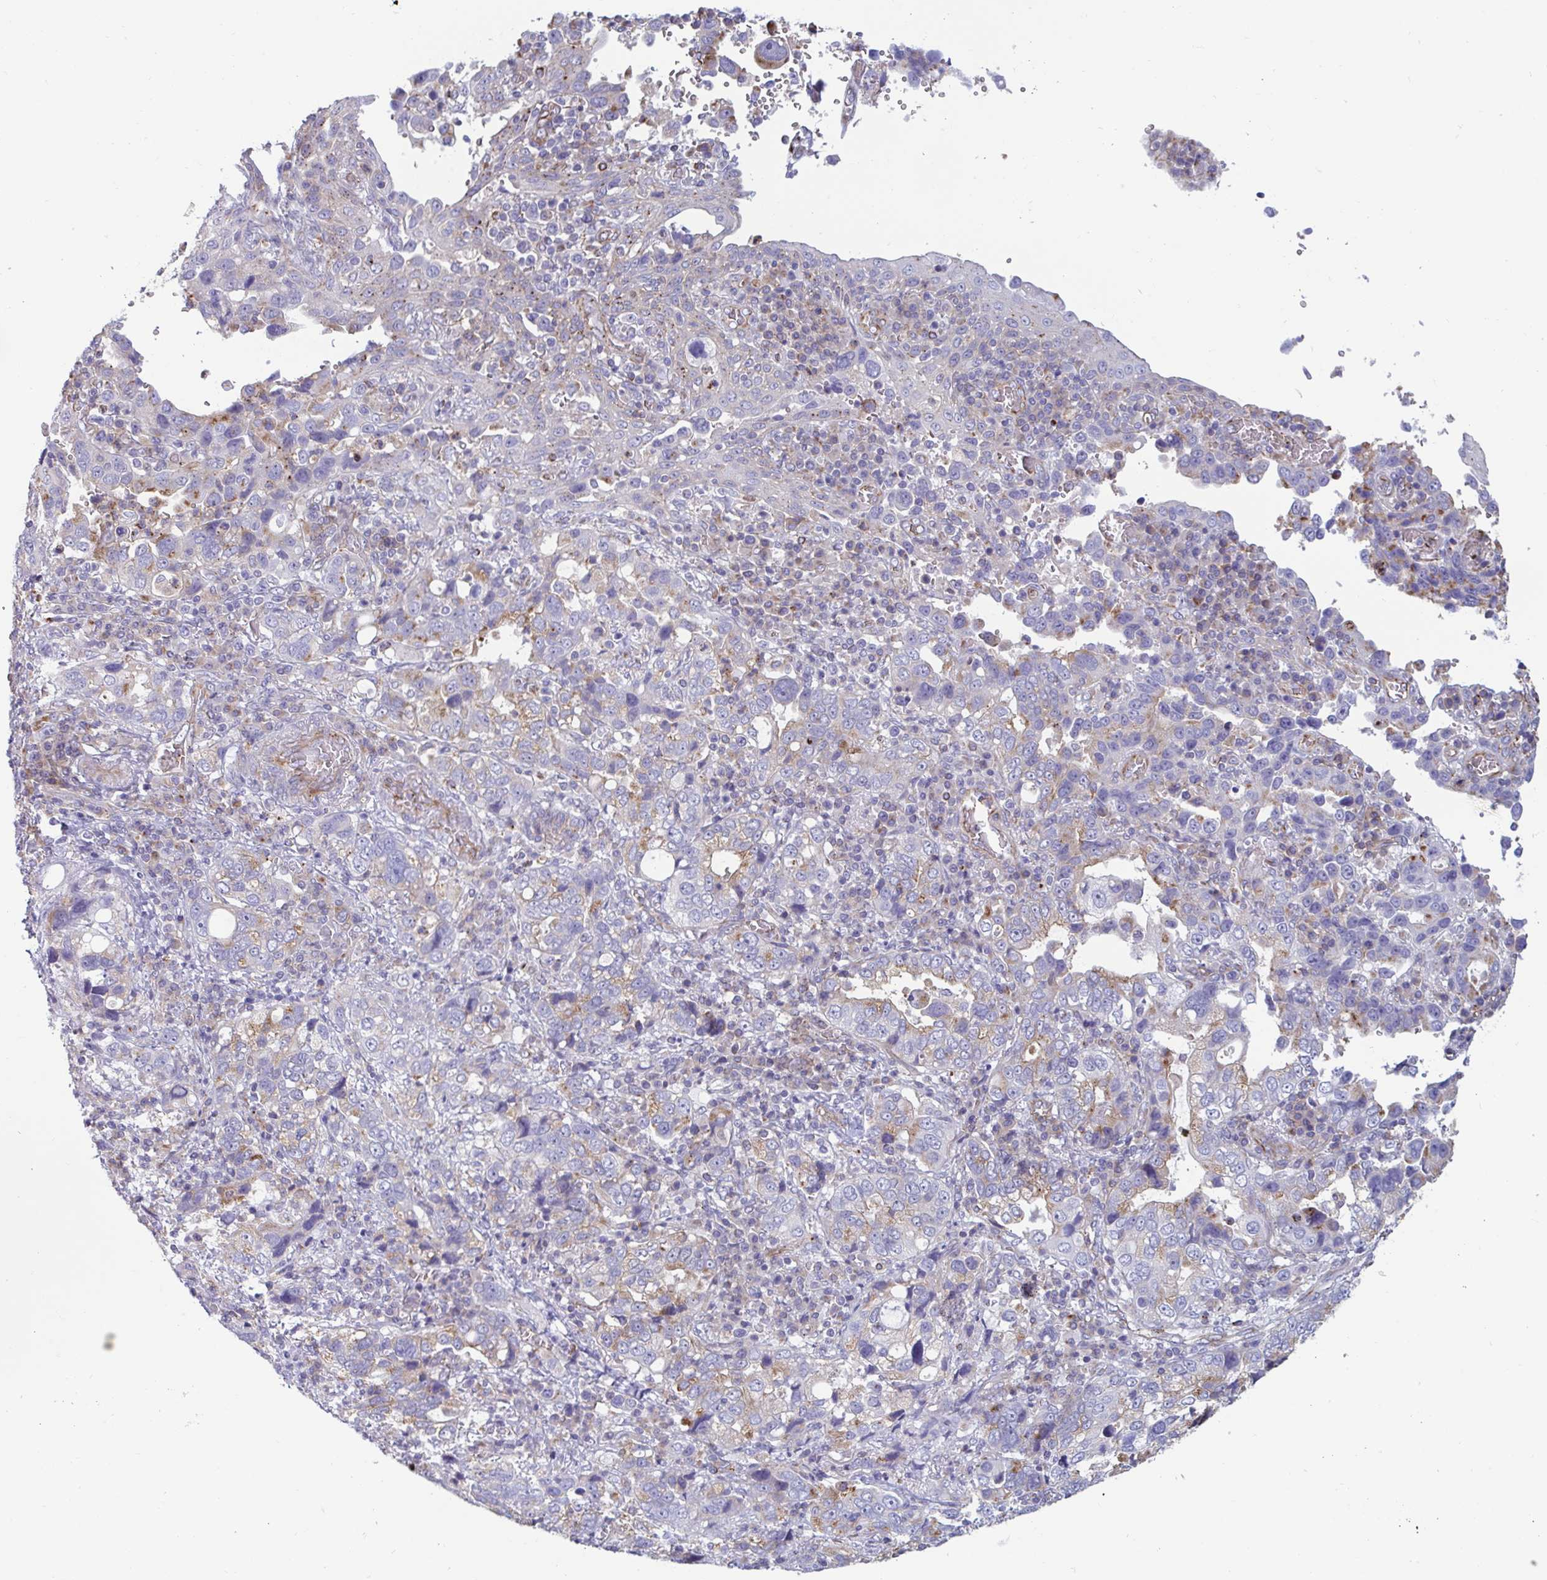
{"staining": {"intensity": "negative", "quantity": "none", "location": "none"}, "tissue": "stomach cancer", "cell_type": "Tumor cells", "image_type": "cancer", "snomed": [{"axis": "morphology", "description": "Adenocarcinoma, NOS"}, {"axis": "topography", "description": "Stomach, upper"}], "caption": "An image of stomach cancer stained for a protein exhibits no brown staining in tumor cells. (DAB immunohistochemistry (IHC) visualized using brightfield microscopy, high magnification).", "gene": "SLC9A6", "patient": {"sex": "female", "age": 81}}